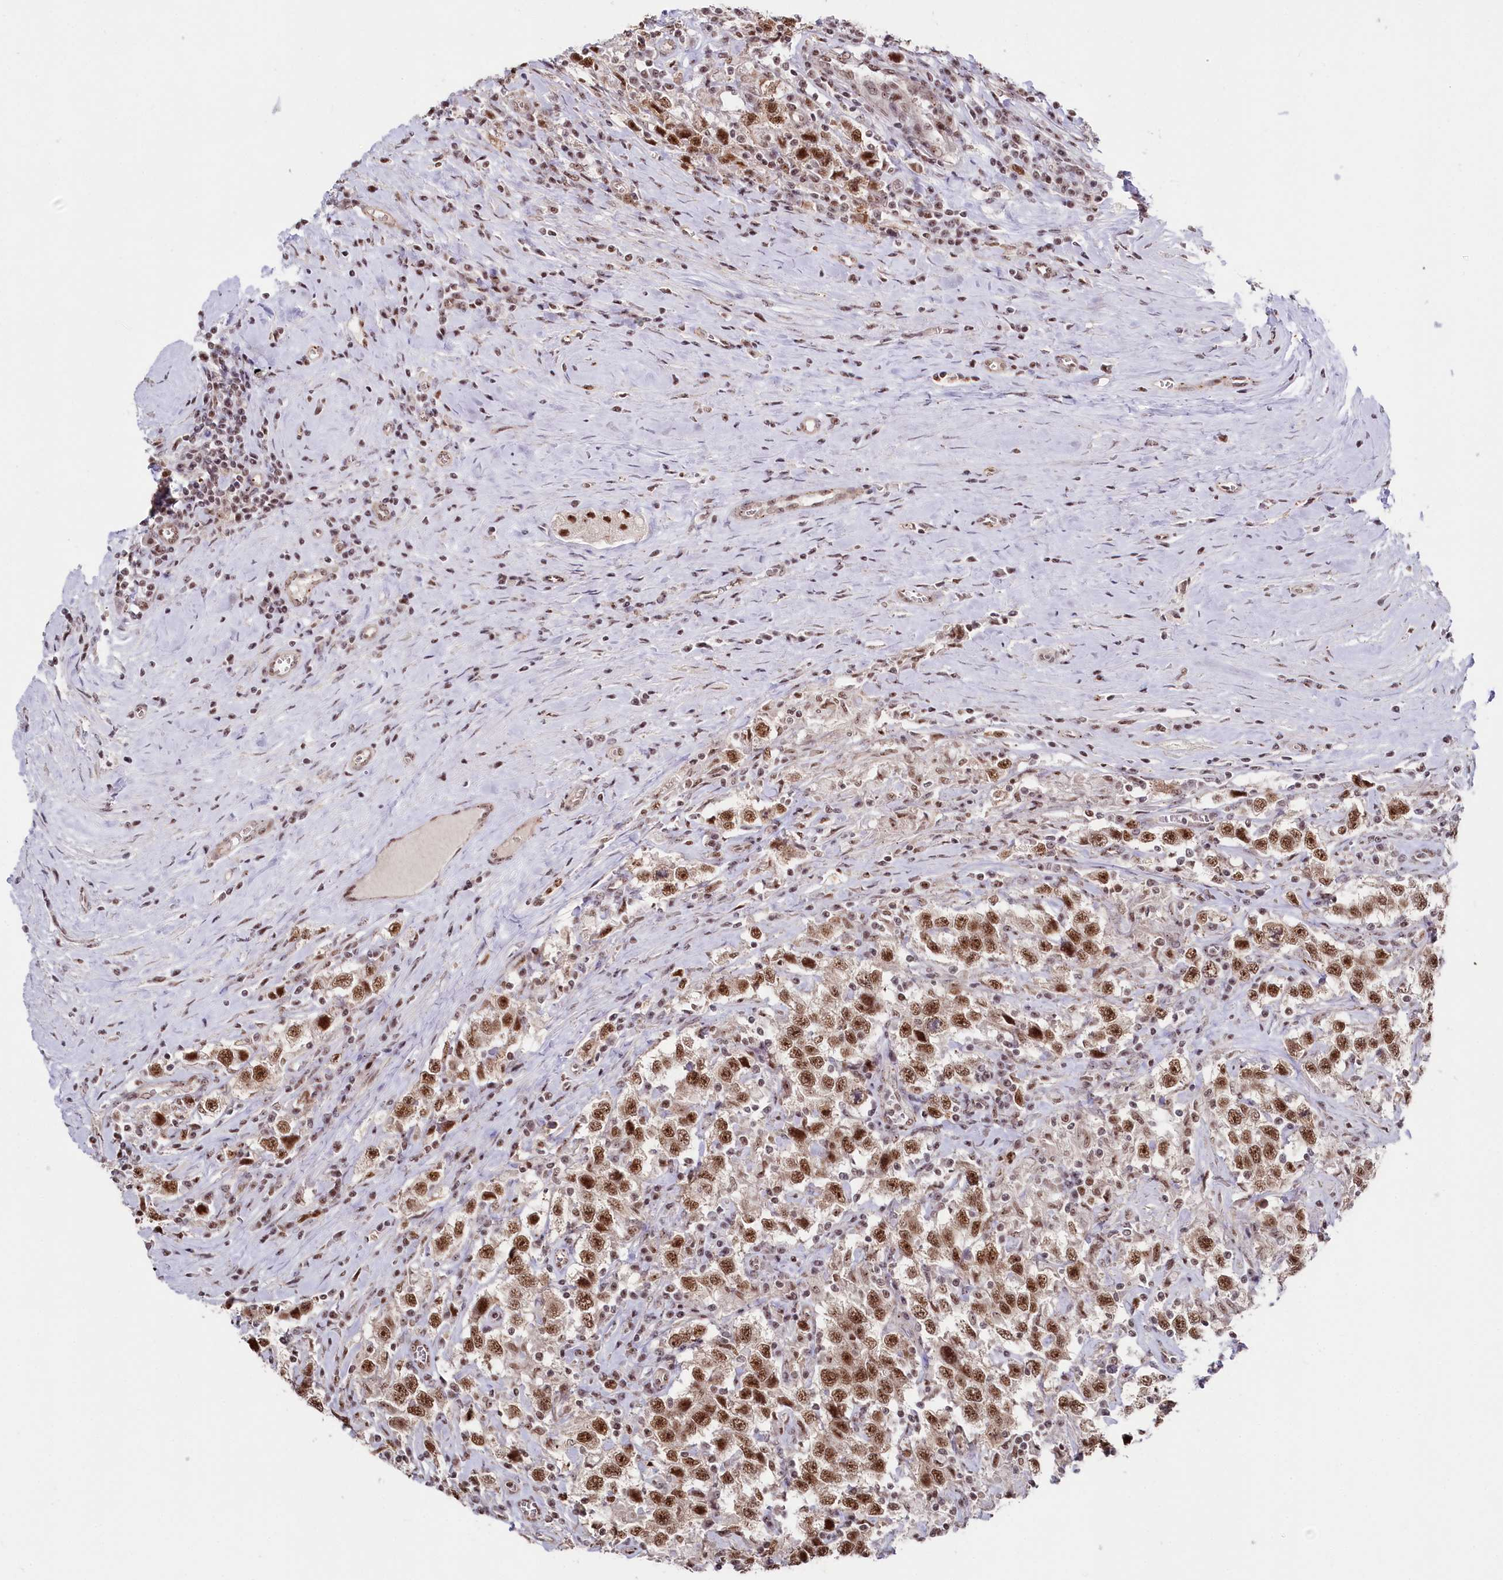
{"staining": {"intensity": "strong", "quantity": ">75%", "location": "nuclear"}, "tissue": "testis cancer", "cell_type": "Tumor cells", "image_type": "cancer", "snomed": [{"axis": "morphology", "description": "Seminoma, NOS"}, {"axis": "topography", "description": "Testis"}], "caption": "The immunohistochemical stain labels strong nuclear expression in tumor cells of testis cancer tissue. The staining was performed using DAB (3,3'-diaminobenzidine), with brown indicating positive protein expression. Nuclei are stained blue with hematoxylin.", "gene": "POLR2H", "patient": {"sex": "male", "age": 41}}